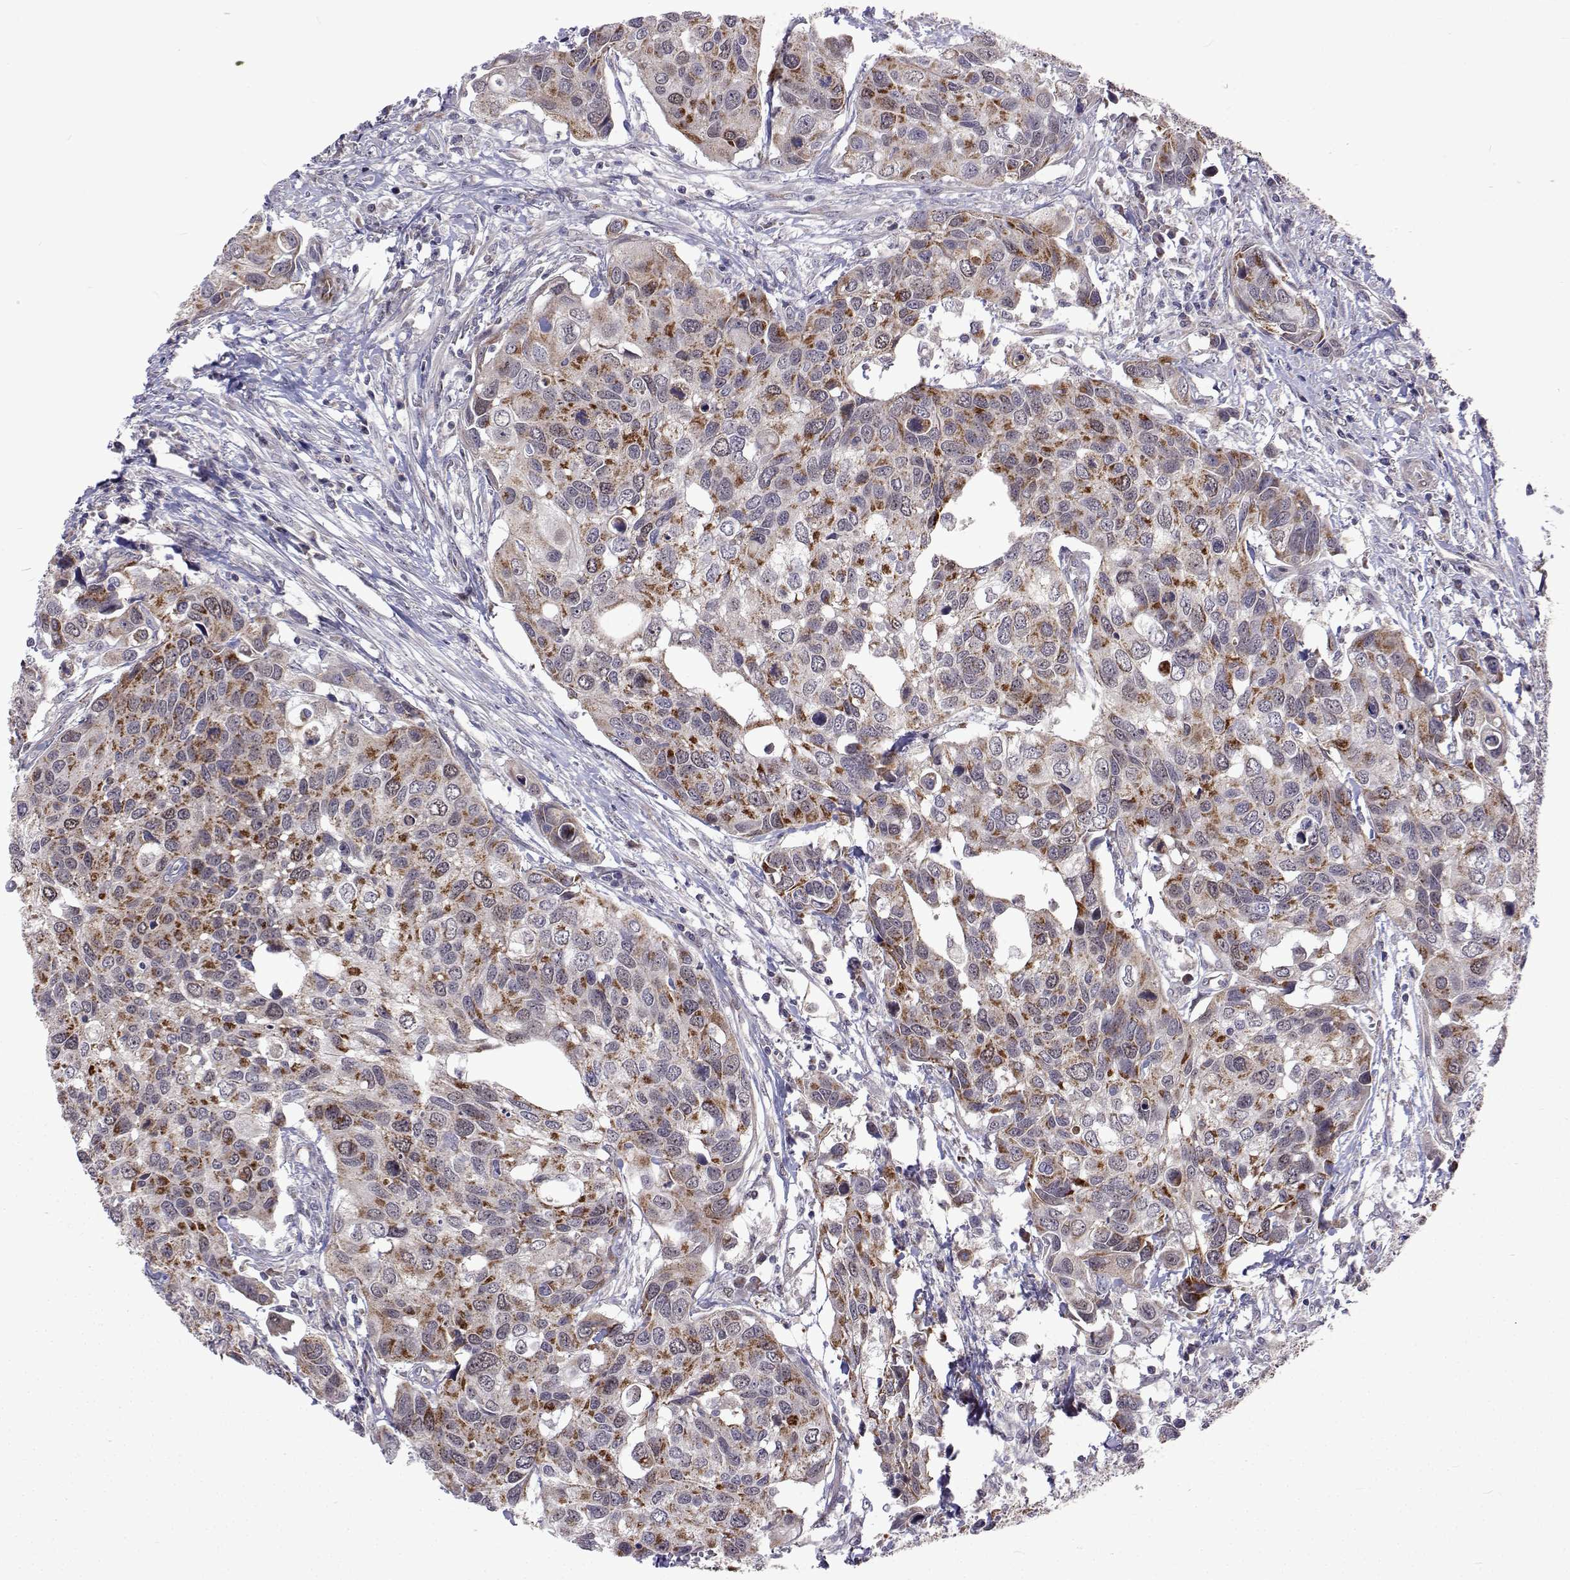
{"staining": {"intensity": "moderate", "quantity": "25%-75%", "location": "cytoplasmic/membranous"}, "tissue": "urothelial cancer", "cell_type": "Tumor cells", "image_type": "cancer", "snomed": [{"axis": "morphology", "description": "Urothelial carcinoma, High grade"}, {"axis": "topography", "description": "Urinary bladder"}], "caption": "Protein staining of urothelial carcinoma (high-grade) tissue displays moderate cytoplasmic/membranous staining in about 25%-75% of tumor cells. The protein is shown in brown color, while the nuclei are stained blue.", "gene": "DHTKD1", "patient": {"sex": "male", "age": 60}}